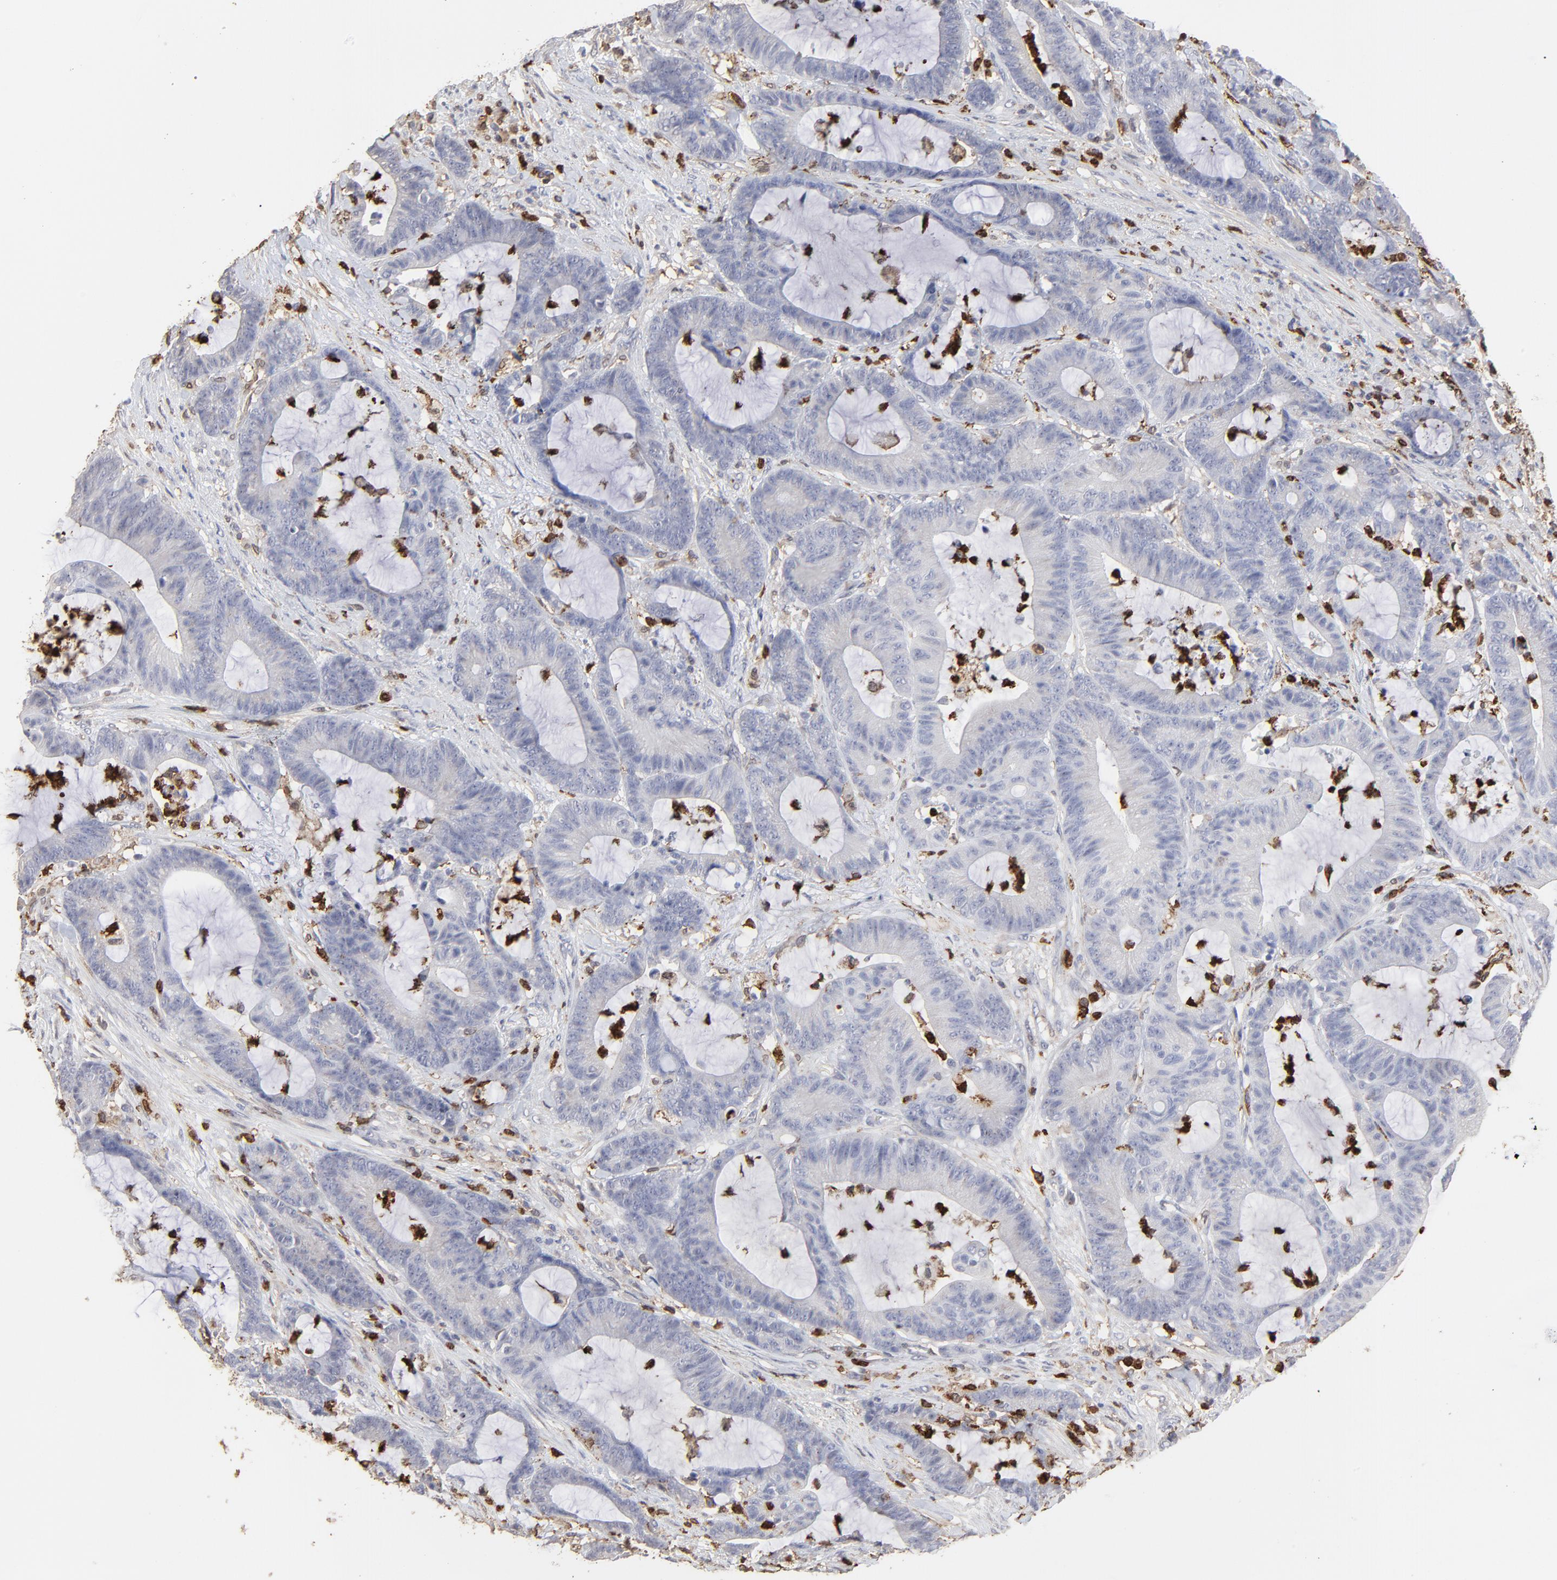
{"staining": {"intensity": "negative", "quantity": "none", "location": "none"}, "tissue": "colorectal cancer", "cell_type": "Tumor cells", "image_type": "cancer", "snomed": [{"axis": "morphology", "description": "Adenocarcinoma, NOS"}, {"axis": "topography", "description": "Colon"}], "caption": "A micrograph of human adenocarcinoma (colorectal) is negative for staining in tumor cells. Brightfield microscopy of immunohistochemistry (IHC) stained with DAB (brown) and hematoxylin (blue), captured at high magnification.", "gene": "SLC6A14", "patient": {"sex": "female", "age": 84}}